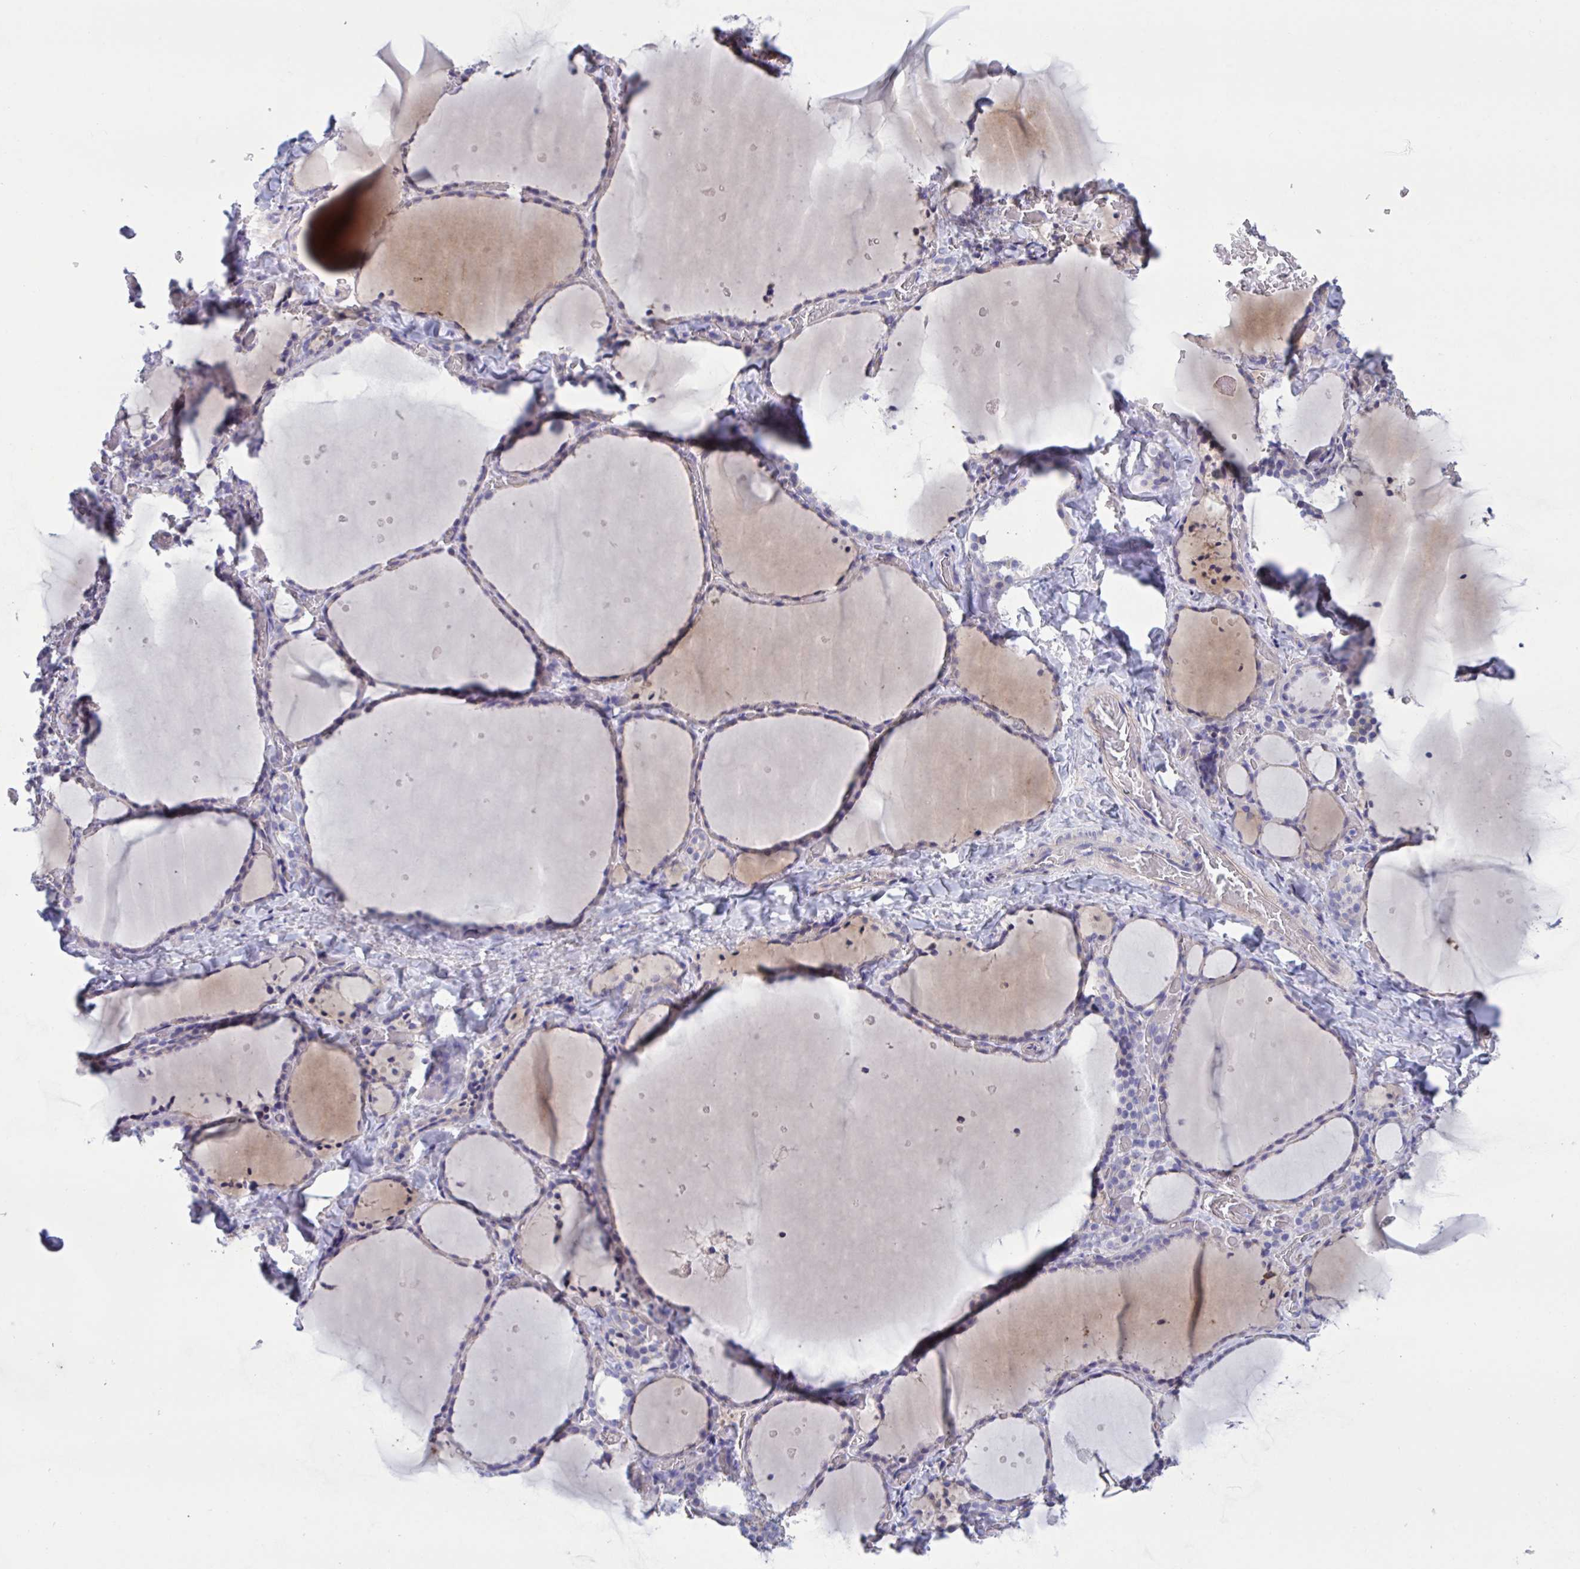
{"staining": {"intensity": "weak", "quantity": "25%-75%", "location": "cytoplasmic/membranous"}, "tissue": "thyroid gland", "cell_type": "Glandular cells", "image_type": "normal", "snomed": [{"axis": "morphology", "description": "Normal tissue, NOS"}, {"axis": "topography", "description": "Thyroid gland"}], "caption": "Weak cytoplasmic/membranous expression for a protein is appreciated in about 25%-75% of glandular cells of normal thyroid gland using IHC.", "gene": "SLC66A1", "patient": {"sex": "female", "age": 36}}